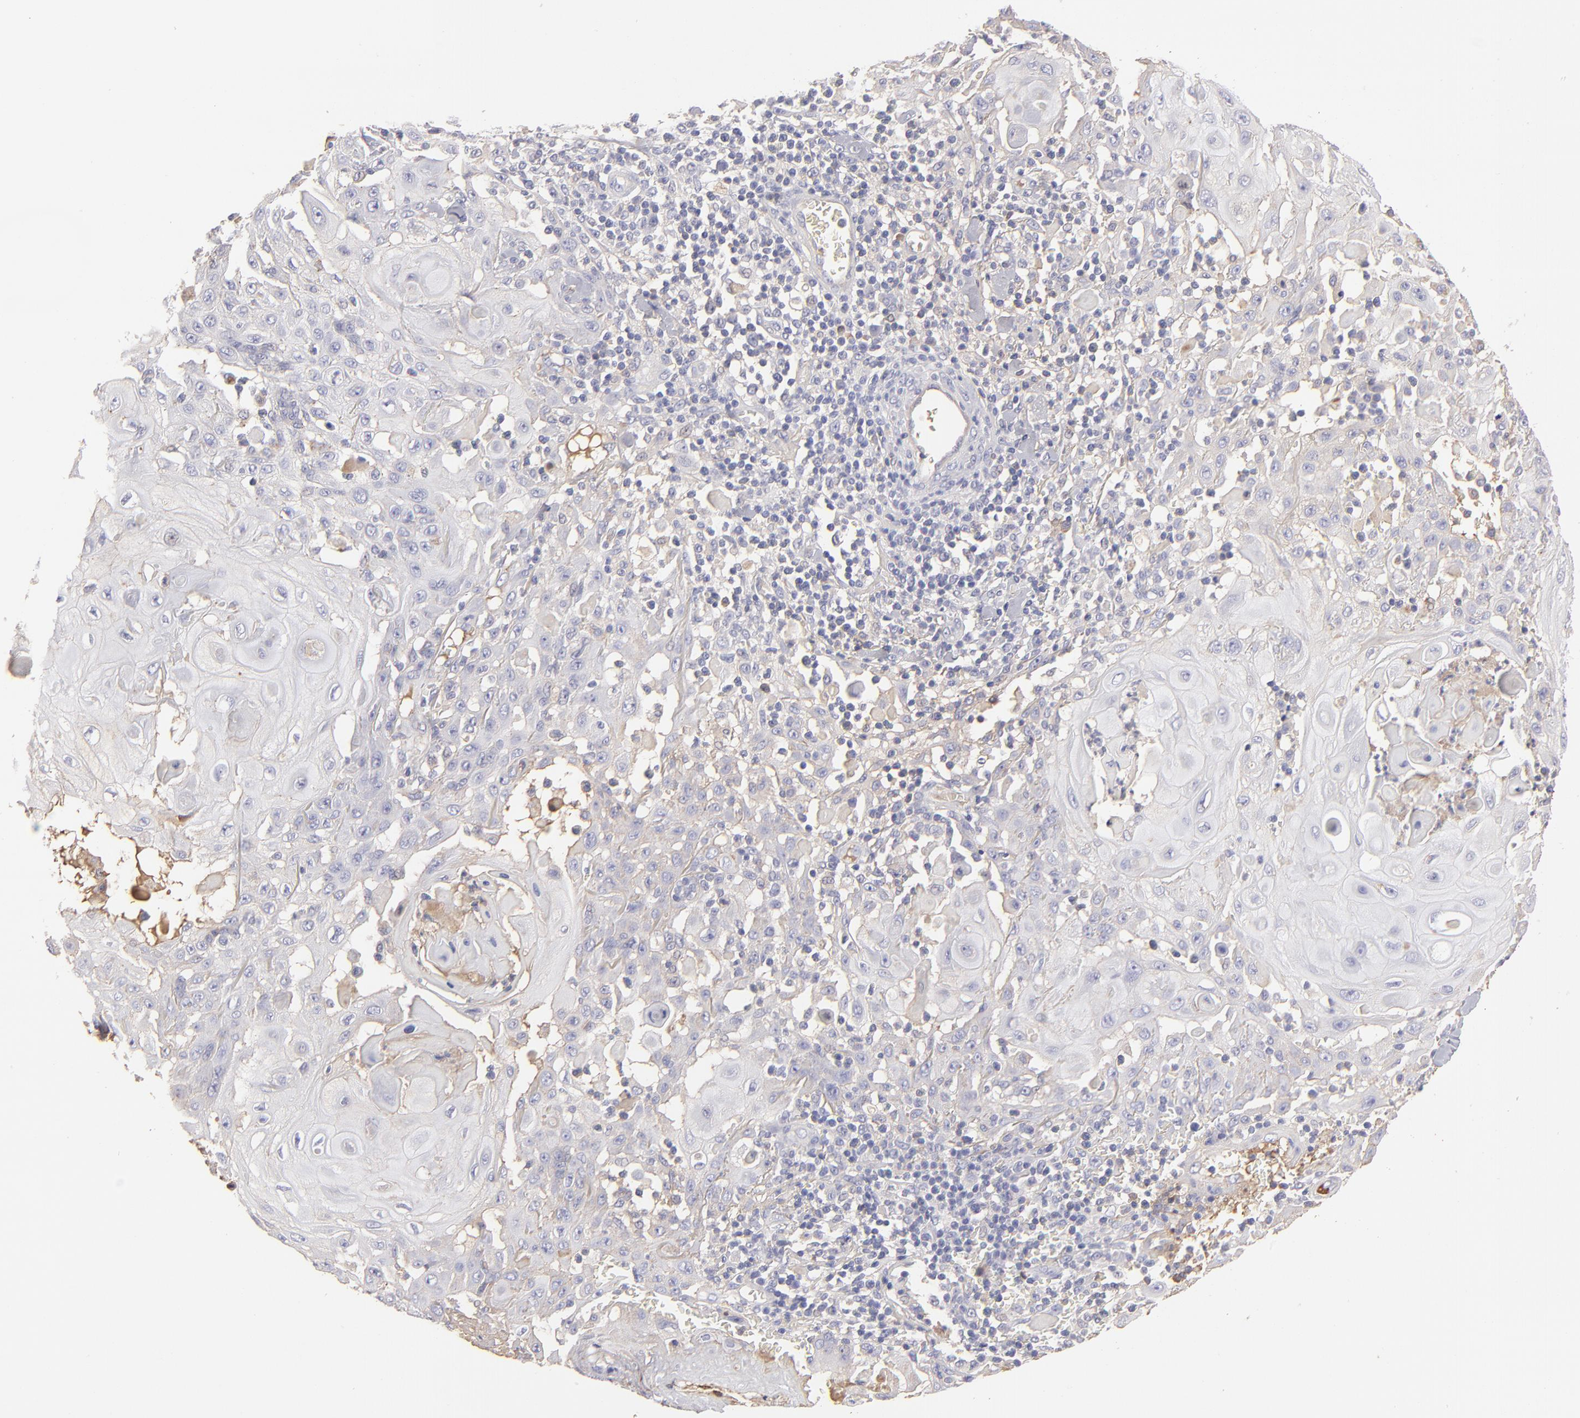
{"staining": {"intensity": "negative", "quantity": "none", "location": "none"}, "tissue": "skin cancer", "cell_type": "Tumor cells", "image_type": "cancer", "snomed": [{"axis": "morphology", "description": "Squamous cell carcinoma, NOS"}, {"axis": "topography", "description": "Skin"}], "caption": "High power microscopy photomicrograph of an IHC histopathology image of skin squamous cell carcinoma, revealing no significant positivity in tumor cells. Brightfield microscopy of immunohistochemistry (IHC) stained with DAB (brown) and hematoxylin (blue), captured at high magnification.", "gene": "ABCC4", "patient": {"sex": "male", "age": 24}}